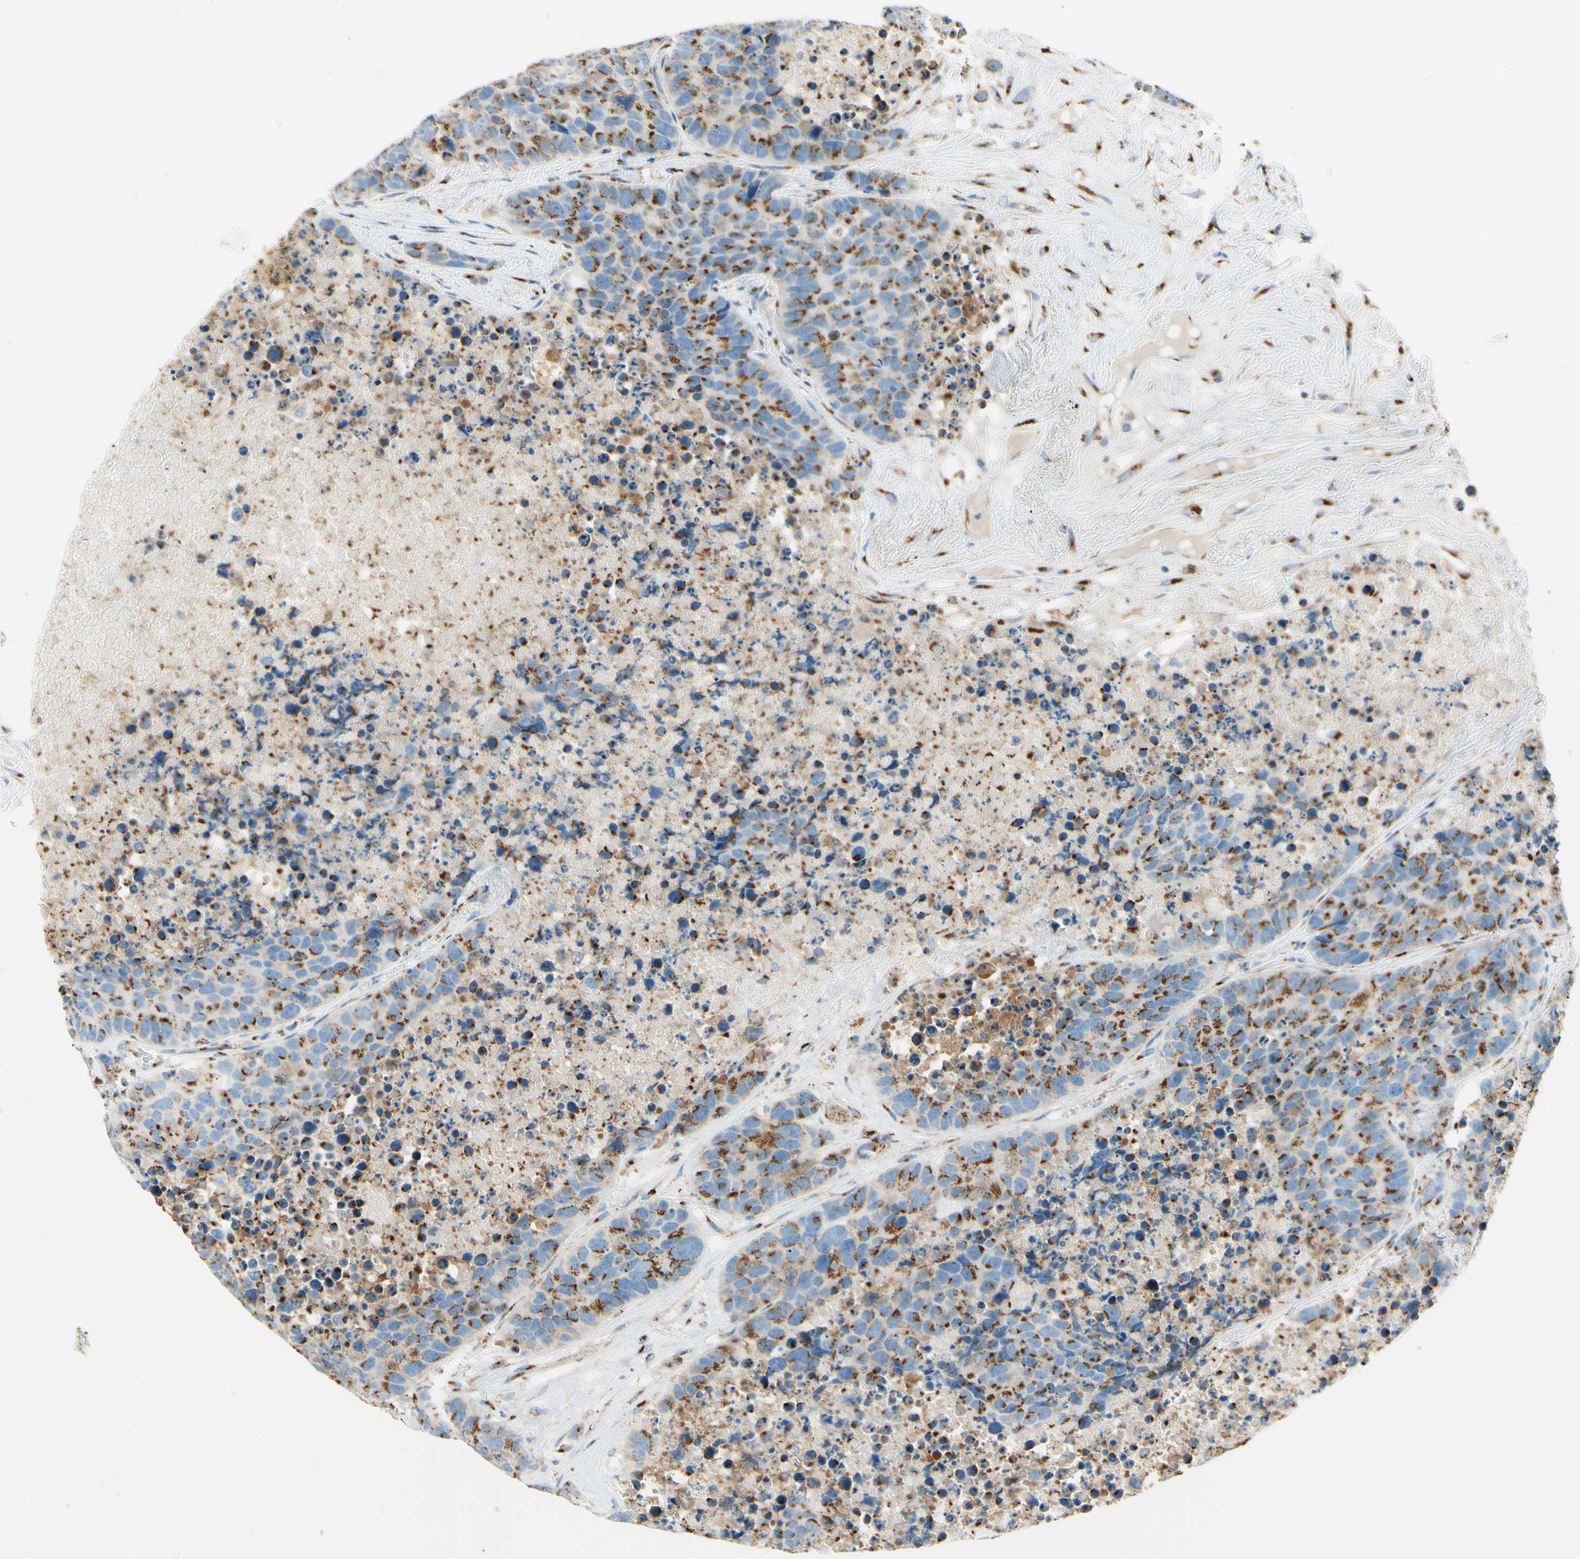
{"staining": {"intensity": "strong", "quantity": ">75%", "location": "cytoplasmic/membranous"}, "tissue": "carcinoid", "cell_type": "Tumor cells", "image_type": "cancer", "snomed": [{"axis": "morphology", "description": "Carcinoid, malignant, NOS"}, {"axis": "topography", "description": "Lung"}], "caption": "Immunohistochemistry (DAB (3,3'-diaminobenzidine)) staining of human carcinoid shows strong cytoplasmic/membranous protein expression in approximately >75% of tumor cells.", "gene": "GOLGB1", "patient": {"sex": "male", "age": 60}}